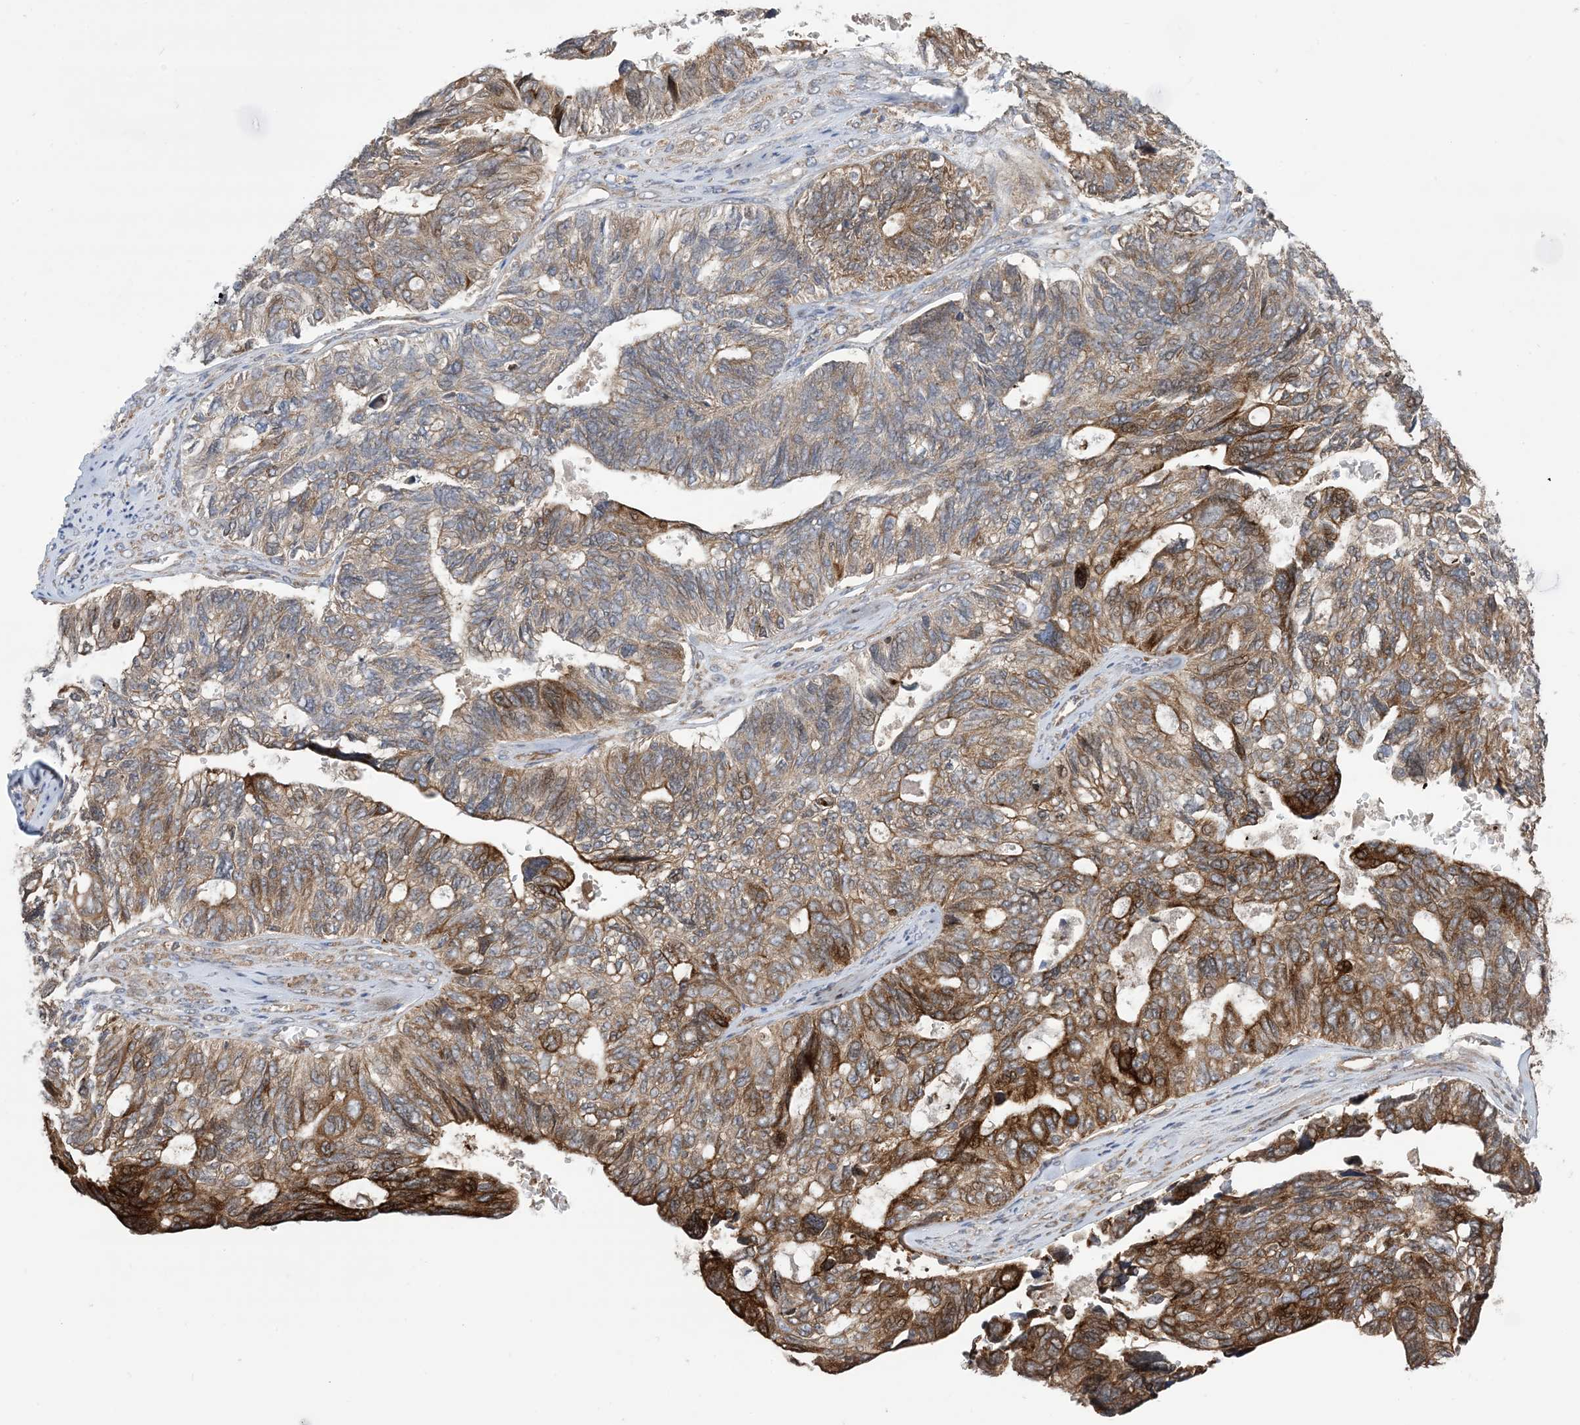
{"staining": {"intensity": "moderate", "quantity": ">75%", "location": "cytoplasmic/membranous"}, "tissue": "ovarian cancer", "cell_type": "Tumor cells", "image_type": "cancer", "snomed": [{"axis": "morphology", "description": "Cystadenocarcinoma, serous, NOS"}, {"axis": "topography", "description": "Ovary"}], "caption": "Ovarian cancer (serous cystadenocarcinoma) stained with IHC reveals moderate cytoplasmic/membranous staining in about >75% of tumor cells. (Stains: DAB in brown, nuclei in blue, Microscopy: brightfield microscopy at high magnification).", "gene": "CLEC16A", "patient": {"sex": "female", "age": 79}}